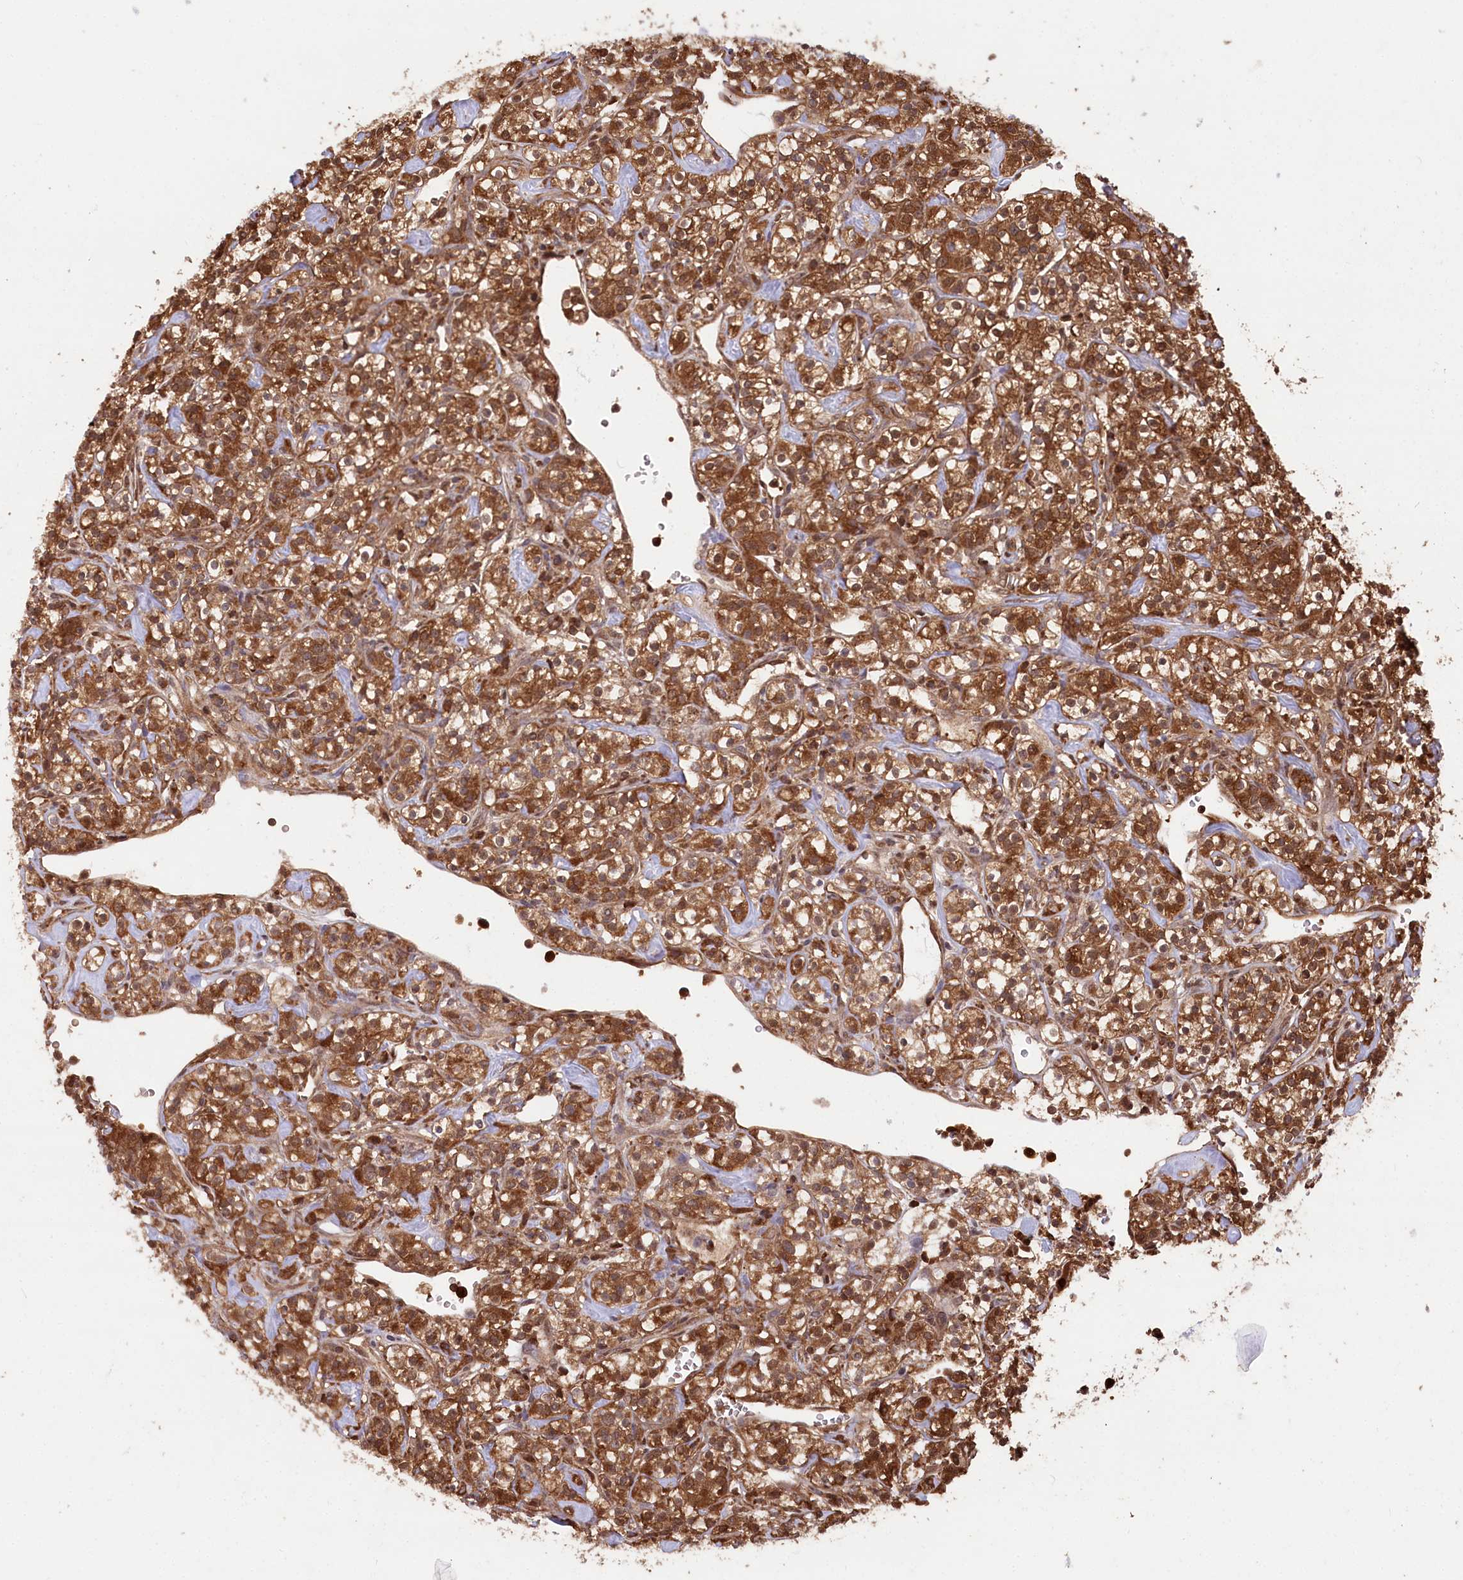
{"staining": {"intensity": "strong", "quantity": ">75%", "location": "cytoplasmic/membranous"}, "tissue": "renal cancer", "cell_type": "Tumor cells", "image_type": "cancer", "snomed": [{"axis": "morphology", "description": "Adenocarcinoma, NOS"}, {"axis": "topography", "description": "Kidney"}], "caption": "Protein staining shows strong cytoplasmic/membranous expression in about >75% of tumor cells in adenocarcinoma (renal).", "gene": "LSG1", "patient": {"sex": "male", "age": 77}}